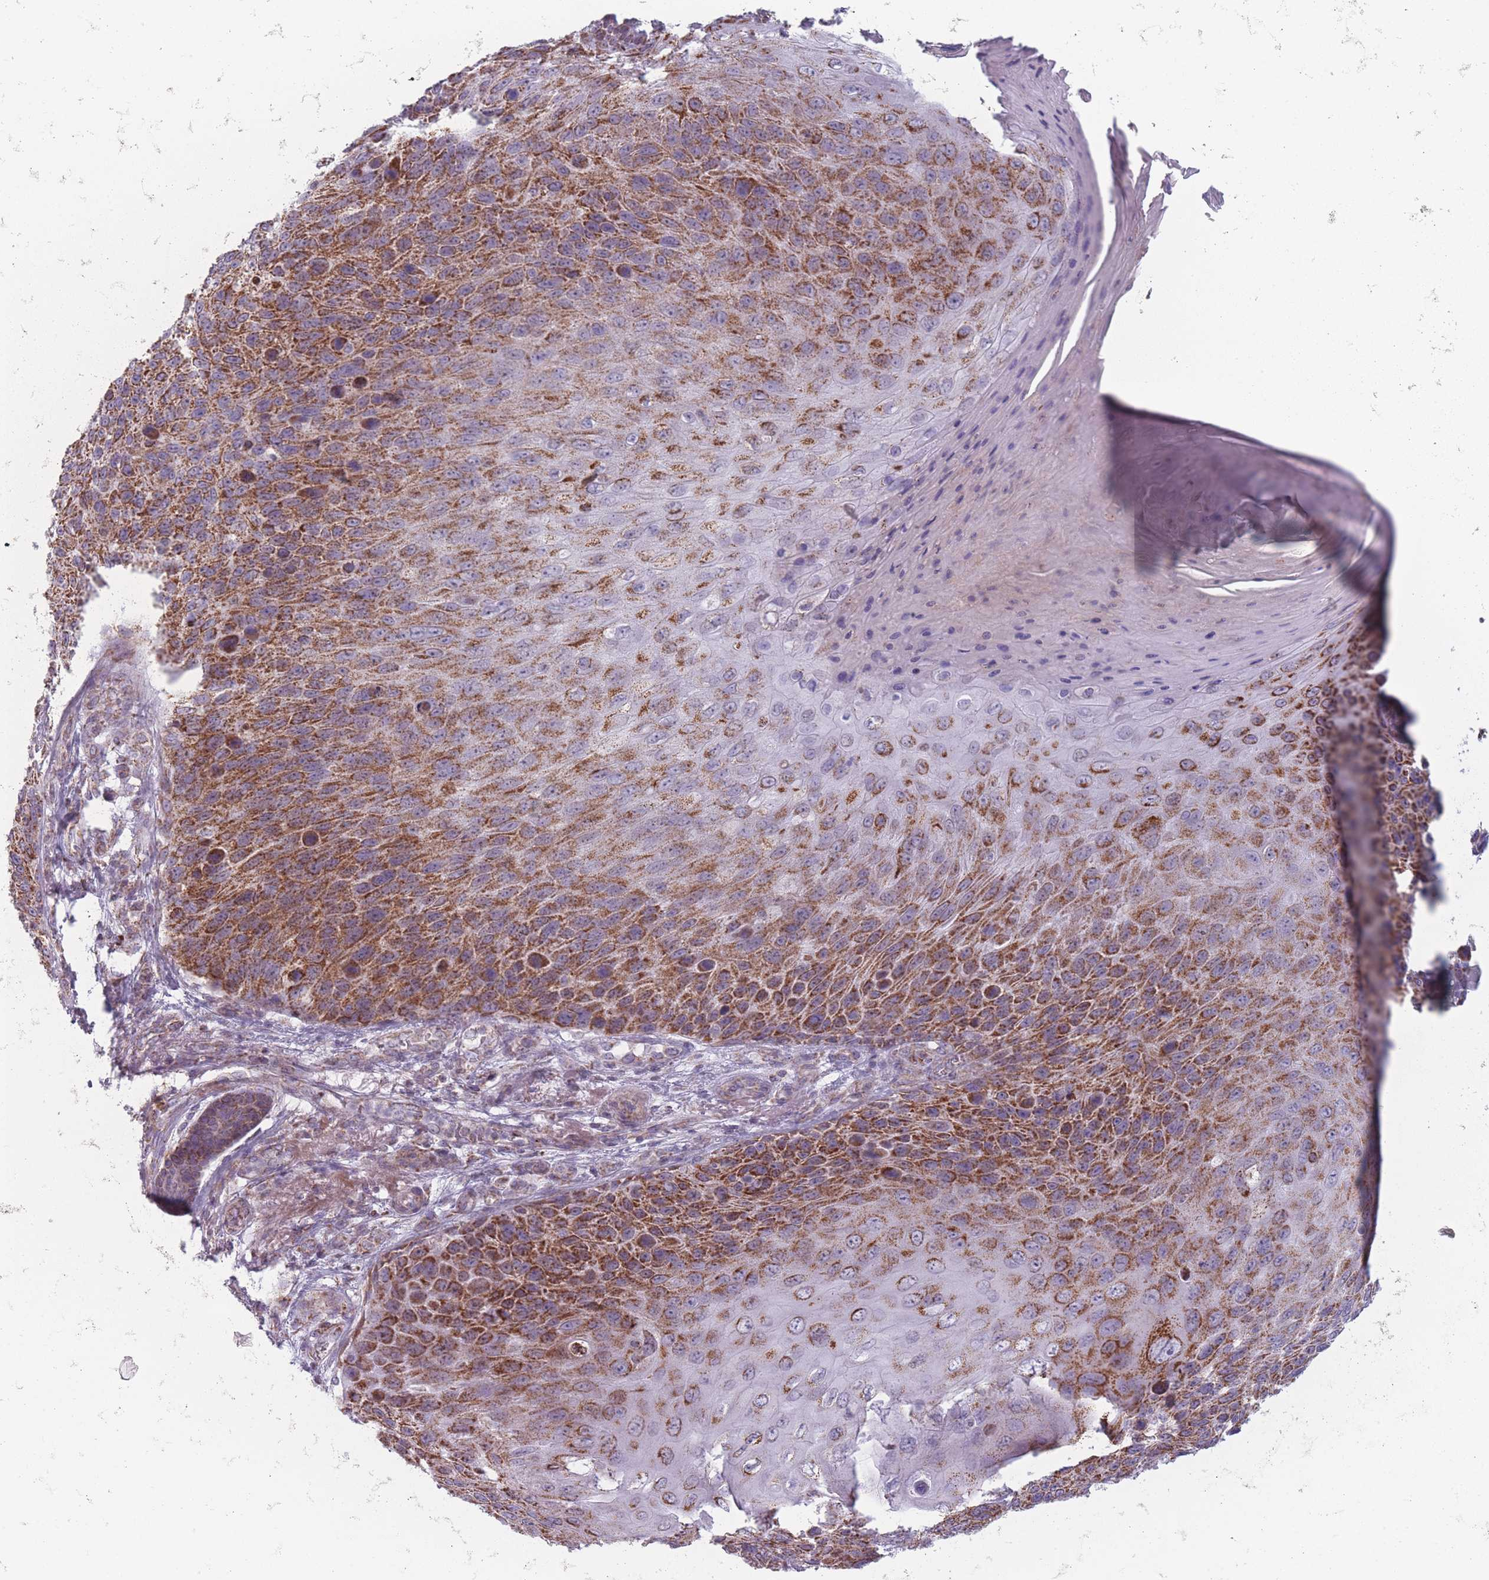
{"staining": {"intensity": "strong", "quantity": ">75%", "location": "cytoplasmic/membranous"}, "tissue": "skin cancer", "cell_type": "Tumor cells", "image_type": "cancer", "snomed": [{"axis": "morphology", "description": "Squamous cell carcinoma, NOS"}, {"axis": "topography", "description": "Skin"}], "caption": "Protein expression analysis of squamous cell carcinoma (skin) reveals strong cytoplasmic/membranous staining in approximately >75% of tumor cells.", "gene": "DCHS1", "patient": {"sex": "female", "age": 88}}